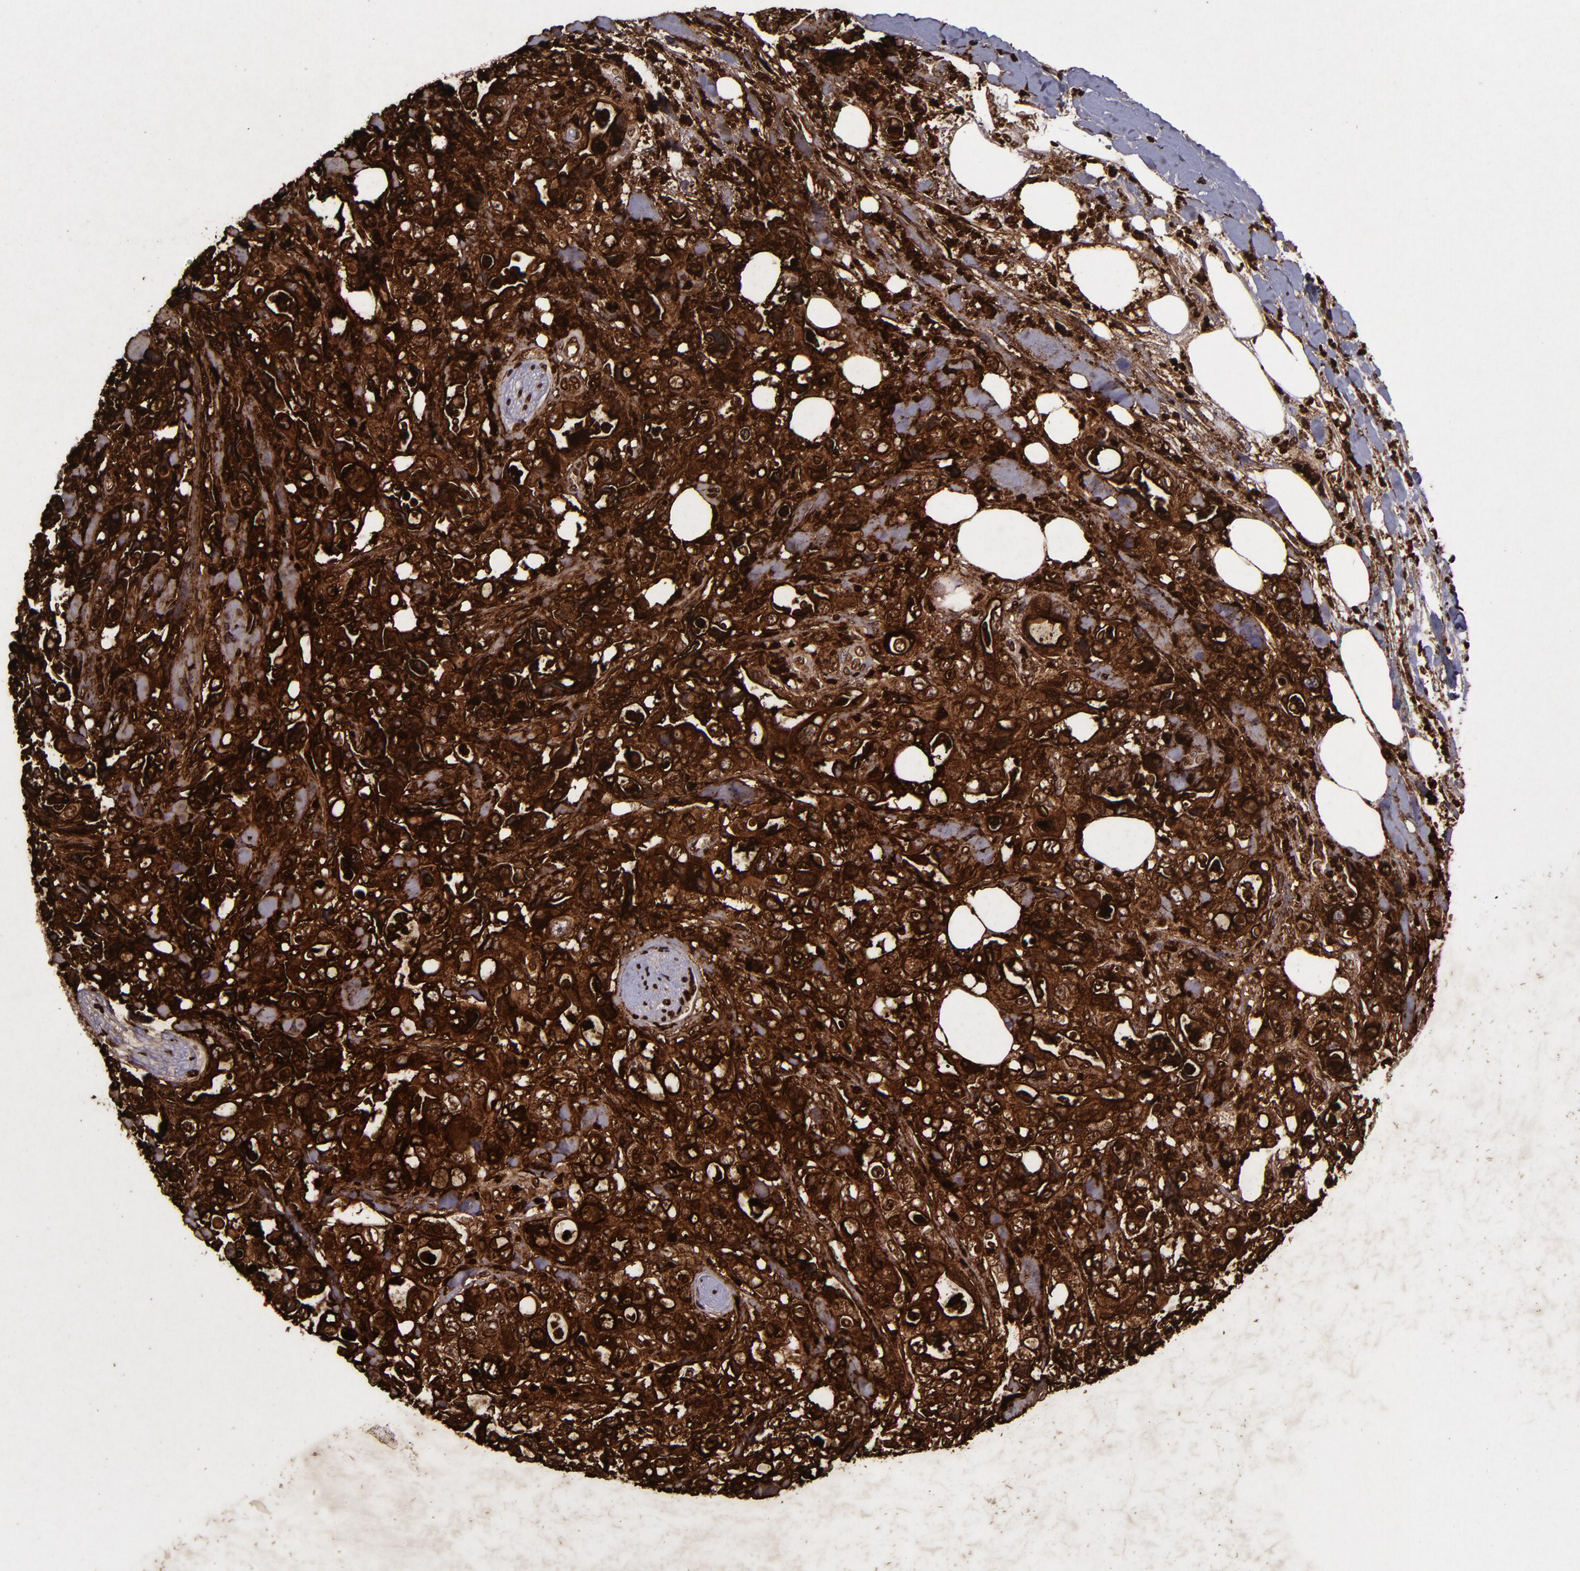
{"staining": {"intensity": "strong", "quantity": ">75%", "location": "cytoplasmic/membranous"}, "tissue": "pancreatic cancer", "cell_type": "Tumor cells", "image_type": "cancer", "snomed": [{"axis": "morphology", "description": "Adenocarcinoma, NOS"}, {"axis": "topography", "description": "Pancreas"}], "caption": "Immunohistochemistry (IHC) (DAB) staining of pancreatic adenocarcinoma demonstrates strong cytoplasmic/membranous protein expression in approximately >75% of tumor cells.", "gene": "MFGE8", "patient": {"sex": "male", "age": 70}}